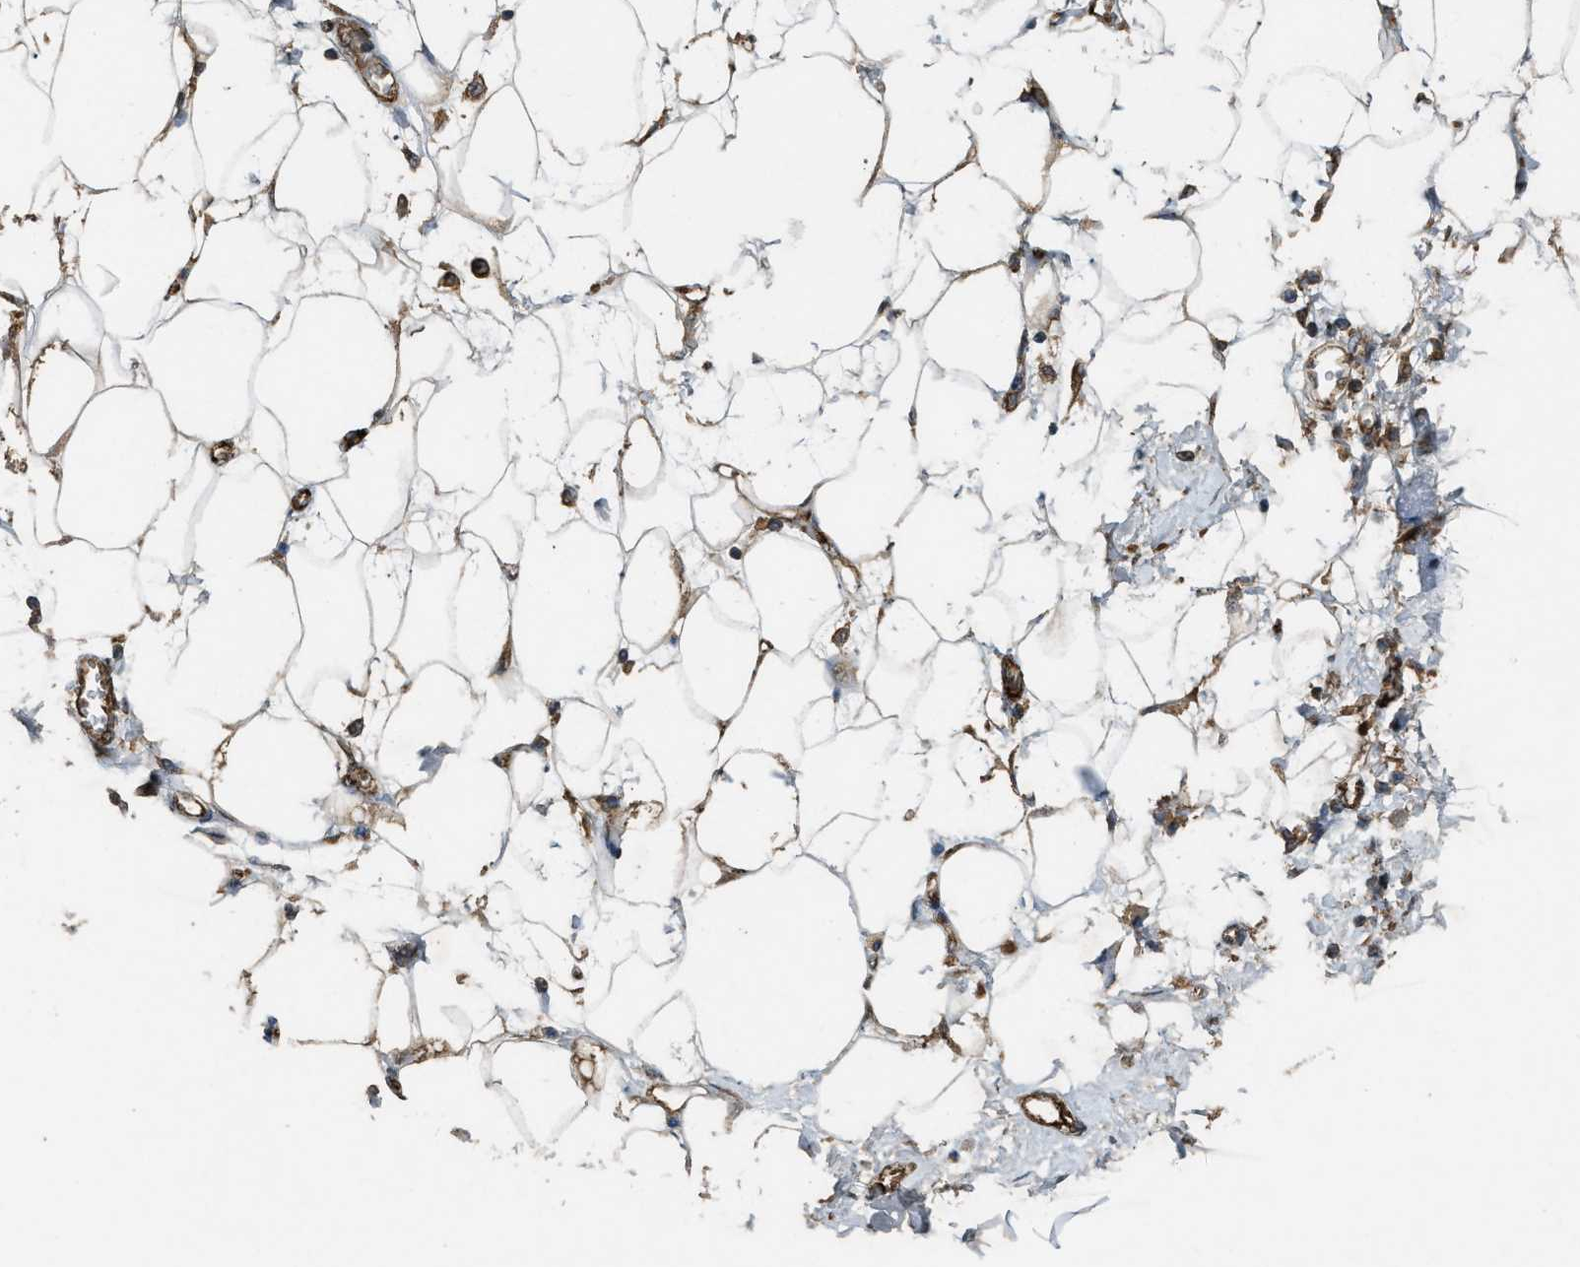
{"staining": {"intensity": "moderate", "quantity": "25%-75%", "location": "cytoplasmic/membranous"}, "tissue": "adipose tissue", "cell_type": "Adipocytes", "image_type": "normal", "snomed": [{"axis": "morphology", "description": "Normal tissue, NOS"}, {"axis": "morphology", "description": "Adenocarcinoma, NOS"}, {"axis": "topography", "description": "Duodenum"}, {"axis": "topography", "description": "Peripheral nerve tissue"}], "caption": "A brown stain labels moderate cytoplasmic/membranous staining of a protein in adipocytes of unremarkable human adipose tissue. (DAB (3,3'-diaminobenzidine) = brown stain, brightfield microscopy at high magnification).", "gene": "ARHGEF5", "patient": {"sex": "female", "age": 60}}